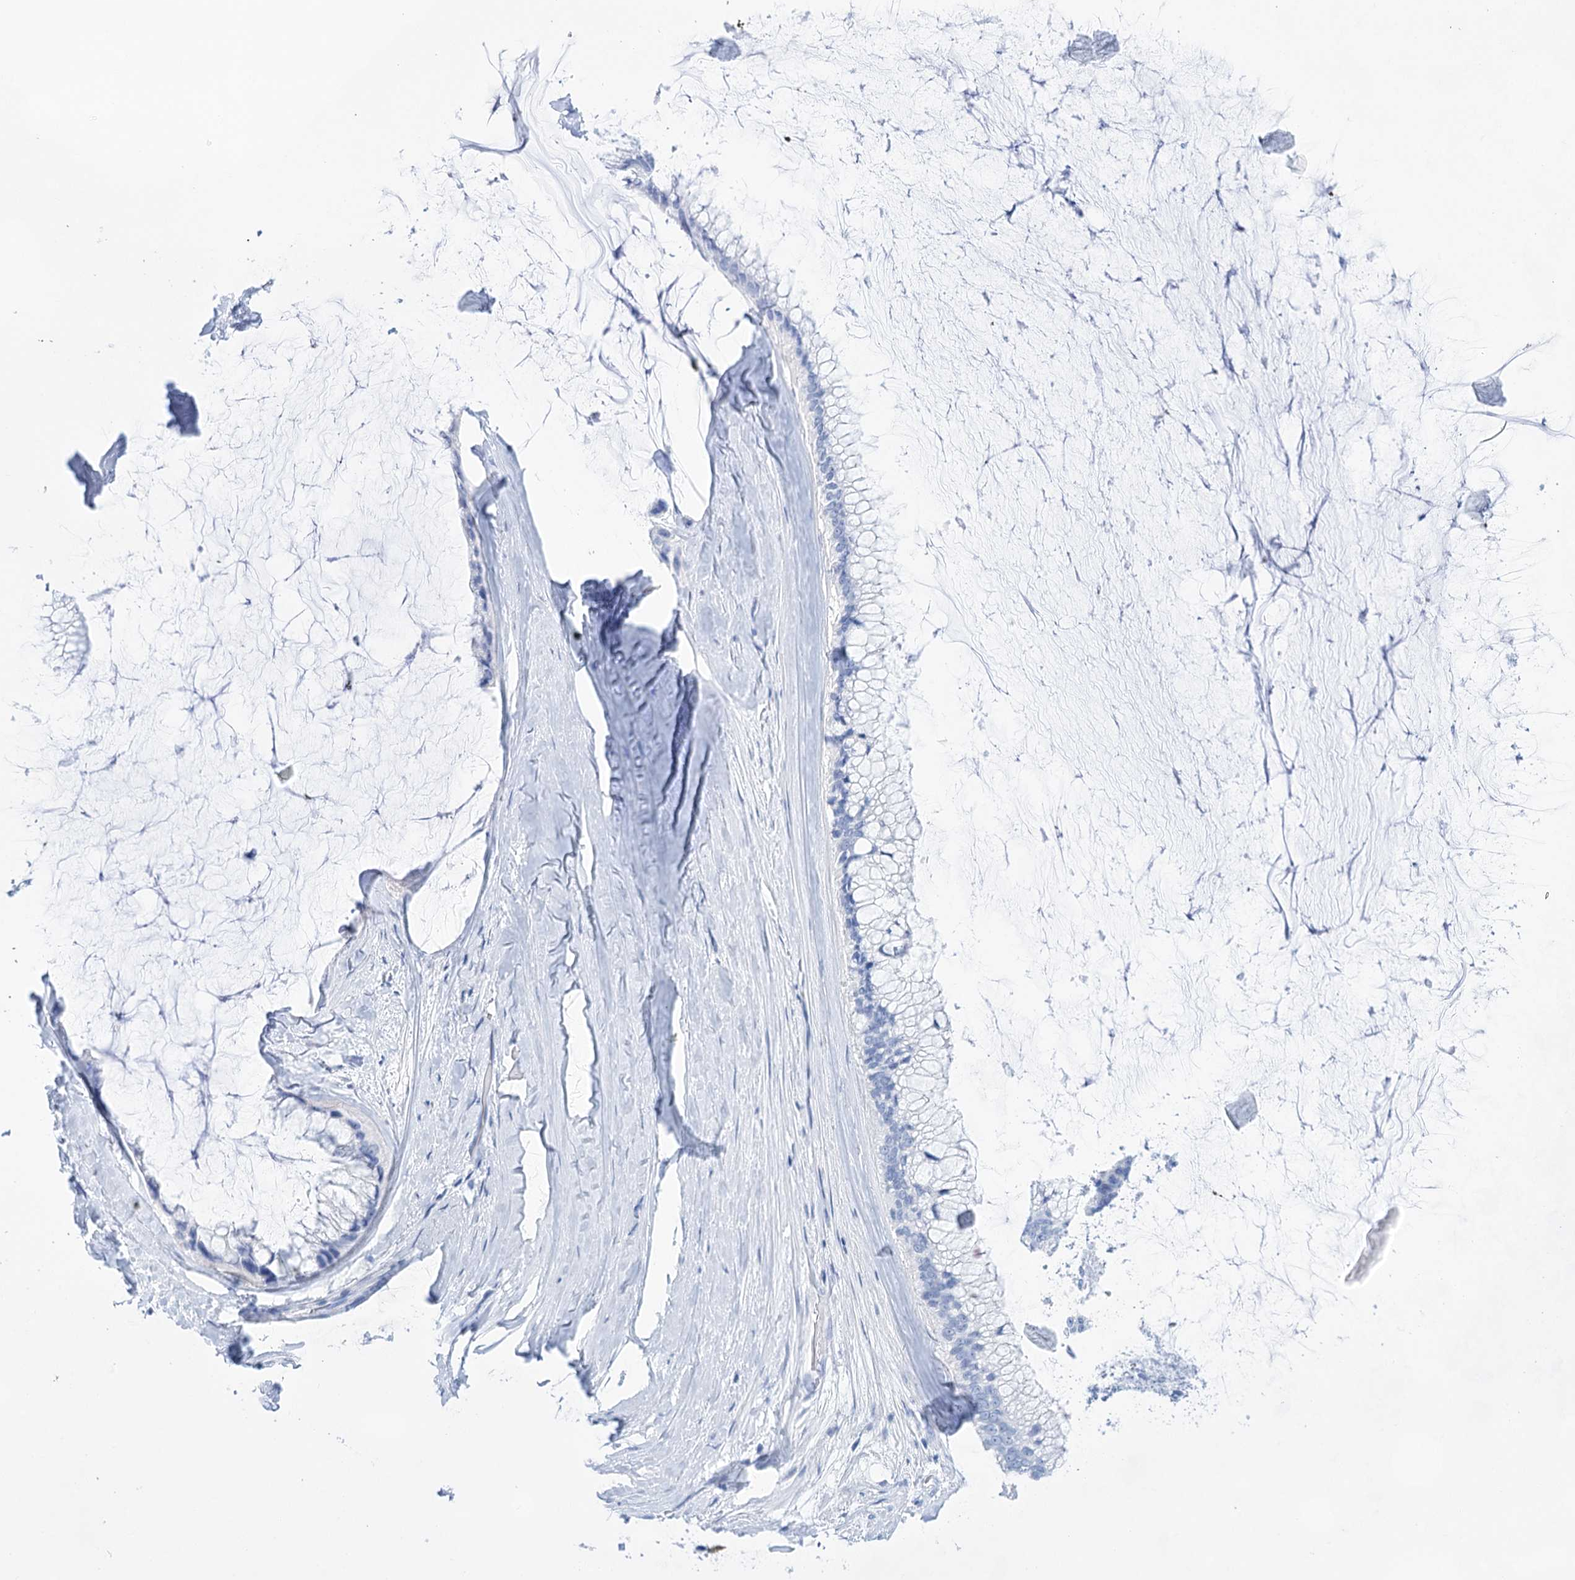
{"staining": {"intensity": "negative", "quantity": "none", "location": "none"}, "tissue": "ovarian cancer", "cell_type": "Tumor cells", "image_type": "cancer", "snomed": [{"axis": "morphology", "description": "Cystadenocarcinoma, mucinous, NOS"}, {"axis": "topography", "description": "Ovary"}], "caption": "DAB (3,3'-diaminobenzidine) immunohistochemical staining of ovarian mucinous cystadenocarcinoma demonstrates no significant positivity in tumor cells.", "gene": "LALBA", "patient": {"sex": "female", "age": 39}}